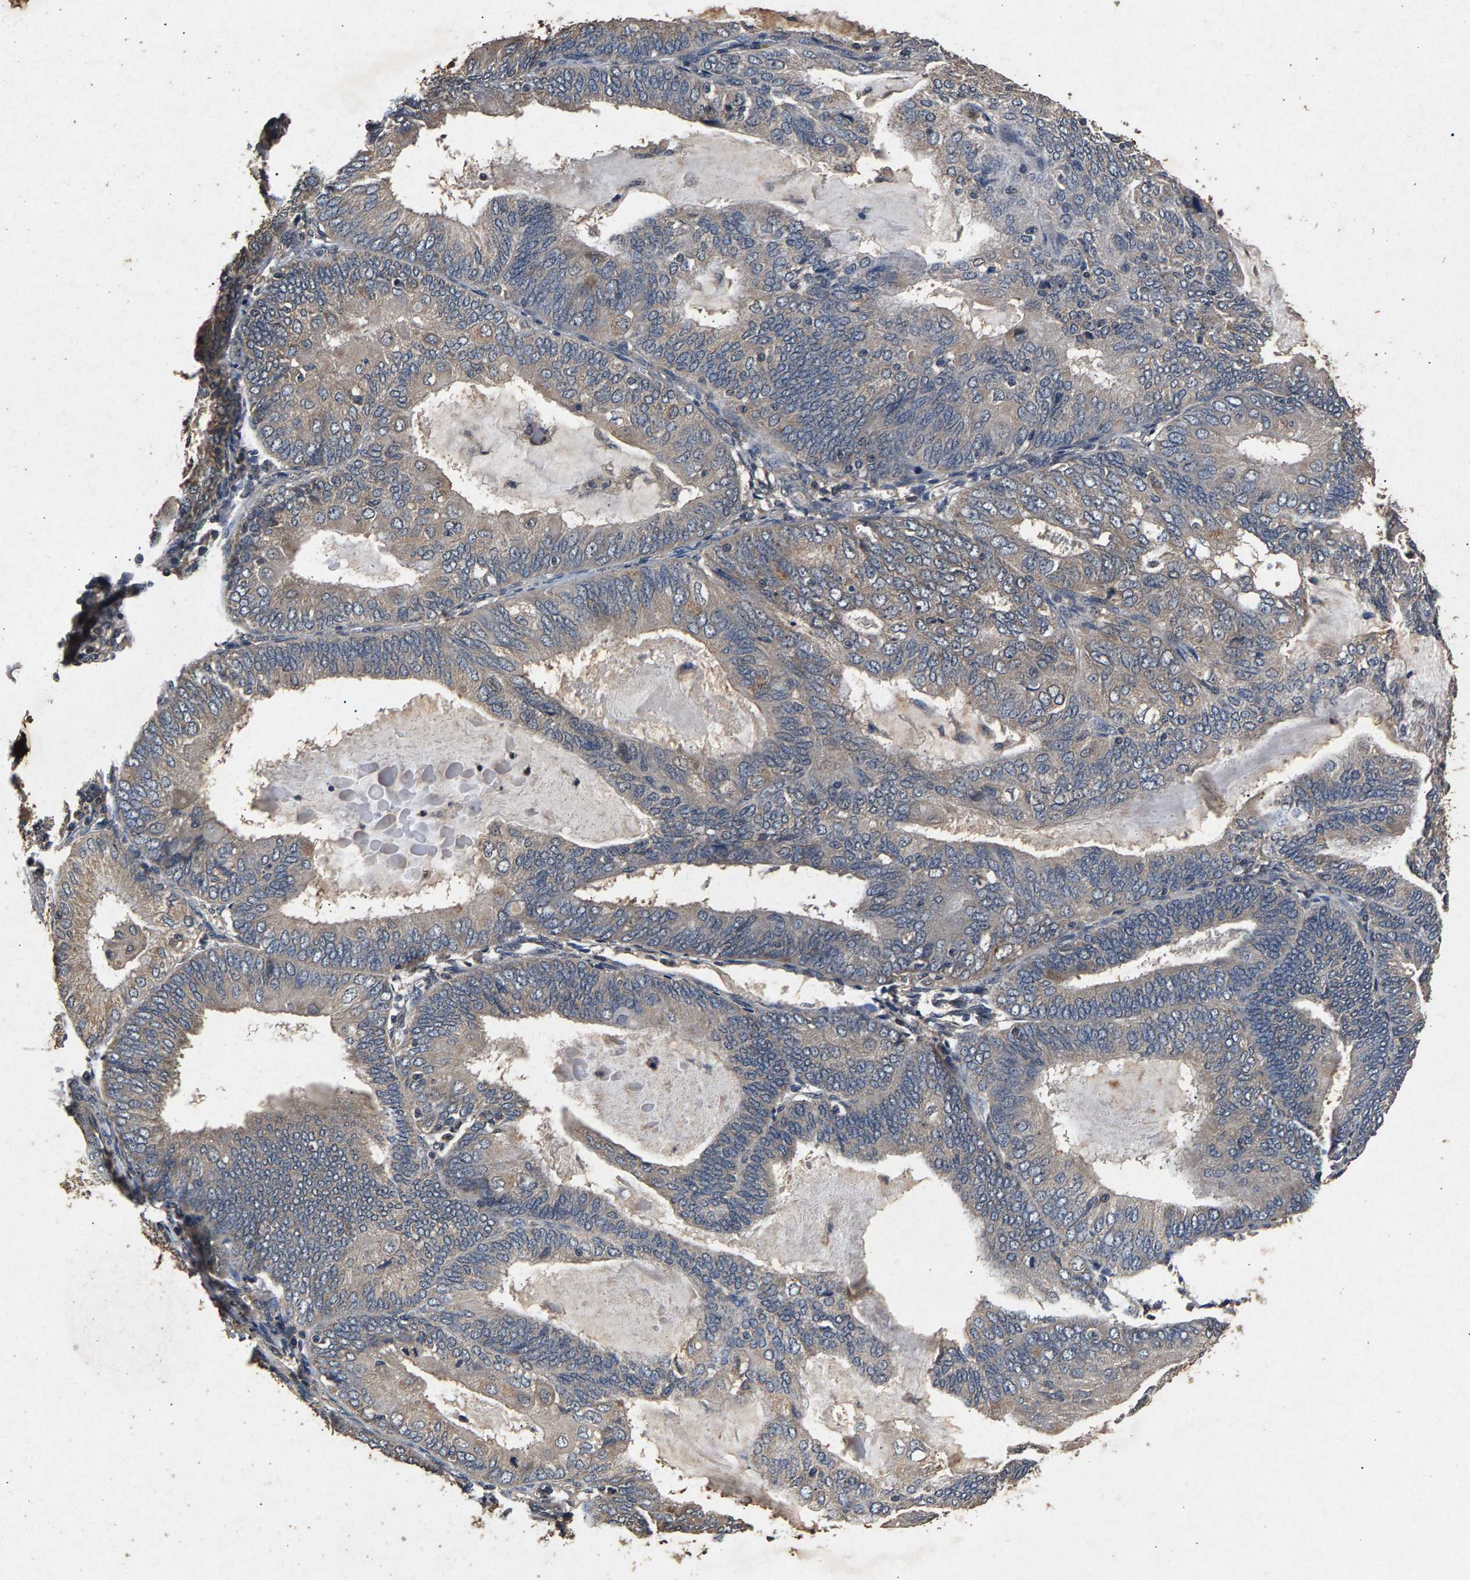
{"staining": {"intensity": "weak", "quantity": "25%-75%", "location": "cytoplasmic/membranous"}, "tissue": "endometrial cancer", "cell_type": "Tumor cells", "image_type": "cancer", "snomed": [{"axis": "morphology", "description": "Adenocarcinoma, NOS"}, {"axis": "topography", "description": "Endometrium"}], "caption": "DAB immunohistochemical staining of endometrial adenocarcinoma demonstrates weak cytoplasmic/membranous protein positivity in approximately 25%-75% of tumor cells.", "gene": "PPP1CC", "patient": {"sex": "female", "age": 81}}